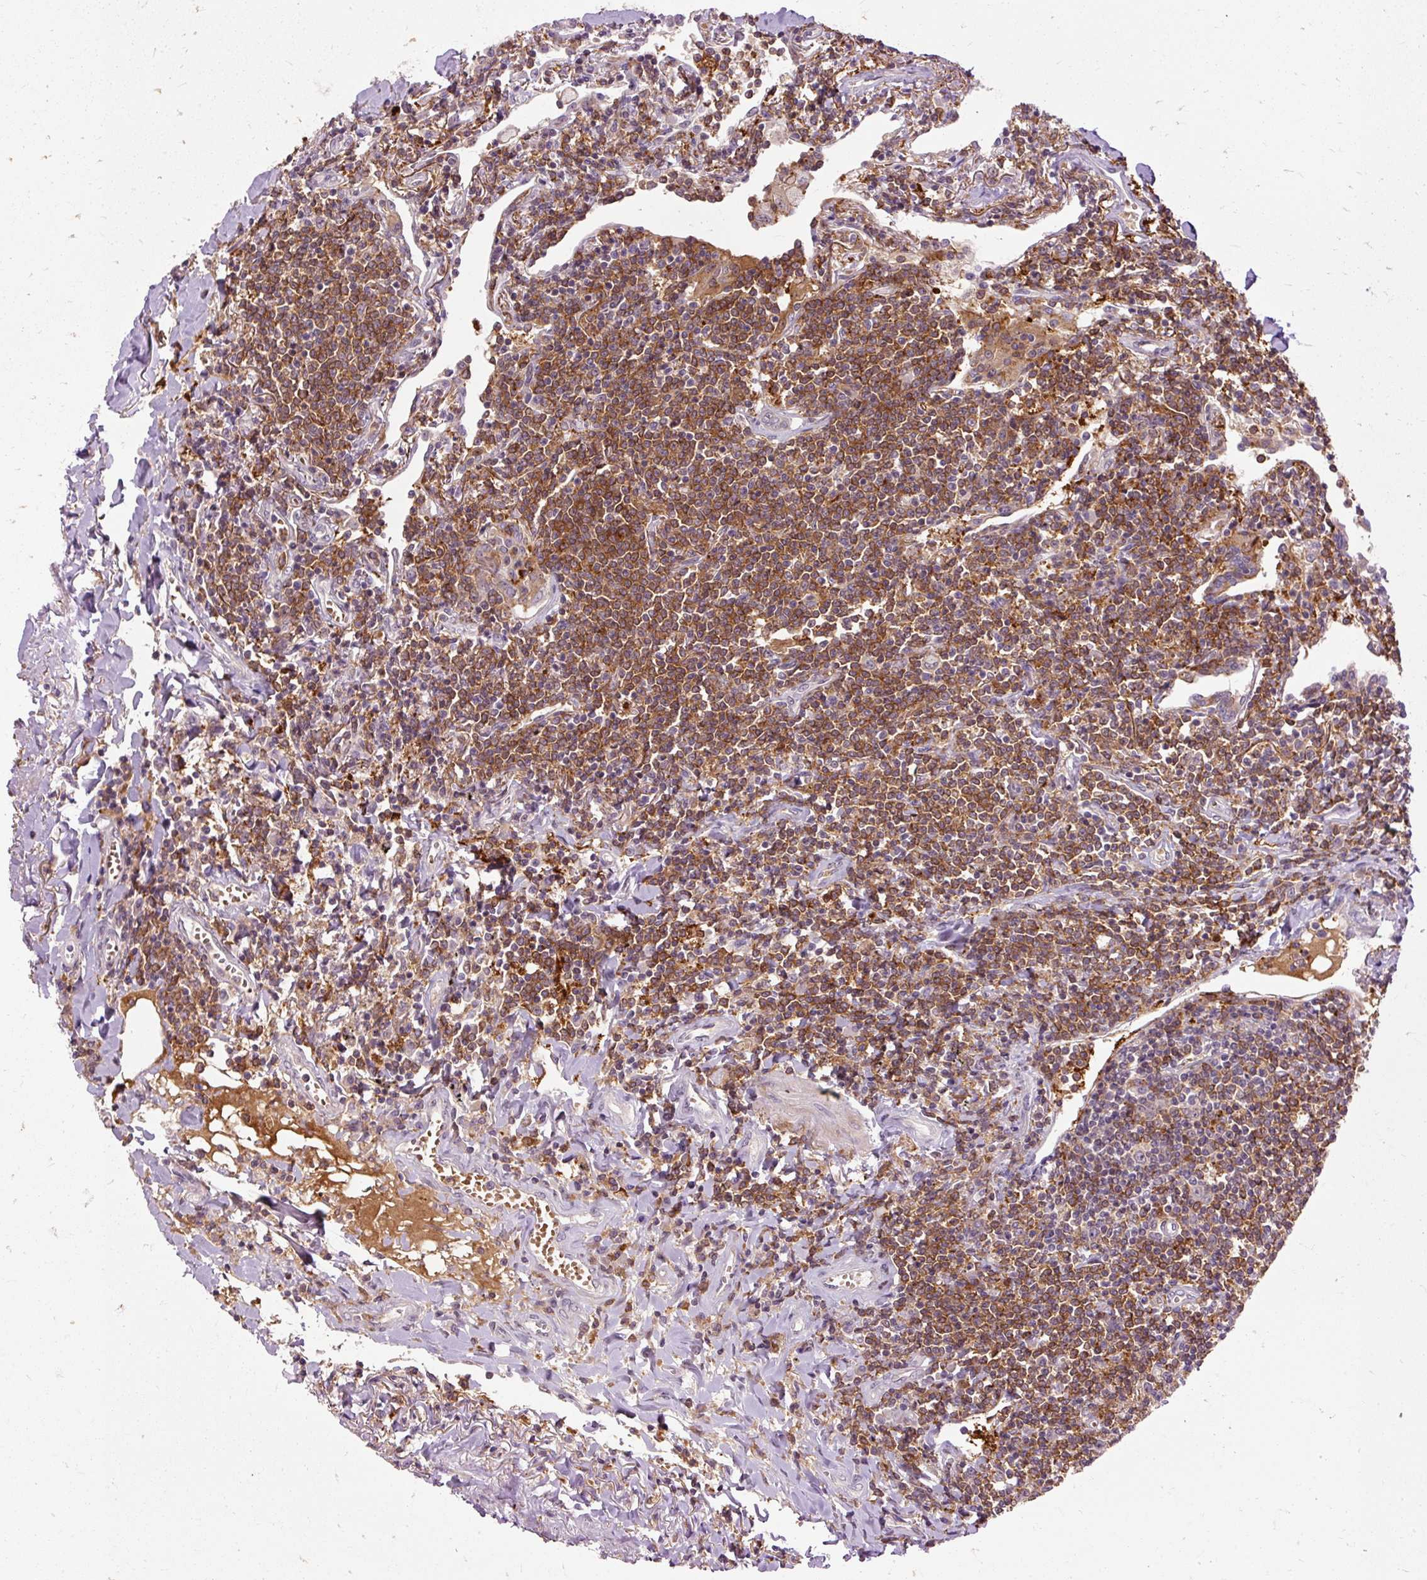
{"staining": {"intensity": "strong", "quantity": ">75%", "location": "cytoplasmic/membranous"}, "tissue": "lymphoma", "cell_type": "Tumor cells", "image_type": "cancer", "snomed": [{"axis": "morphology", "description": "Malignant lymphoma, non-Hodgkin's type, Low grade"}, {"axis": "topography", "description": "Lung"}], "caption": "Human malignant lymphoma, non-Hodgkin's type (low-grade) stained with a brown dye displays strong cytoplasmic/membranous positive expression in approximately >75% of tumor cells.", "gene": "CEBPZ", "patient": {"sex": "female", "age": 71}}